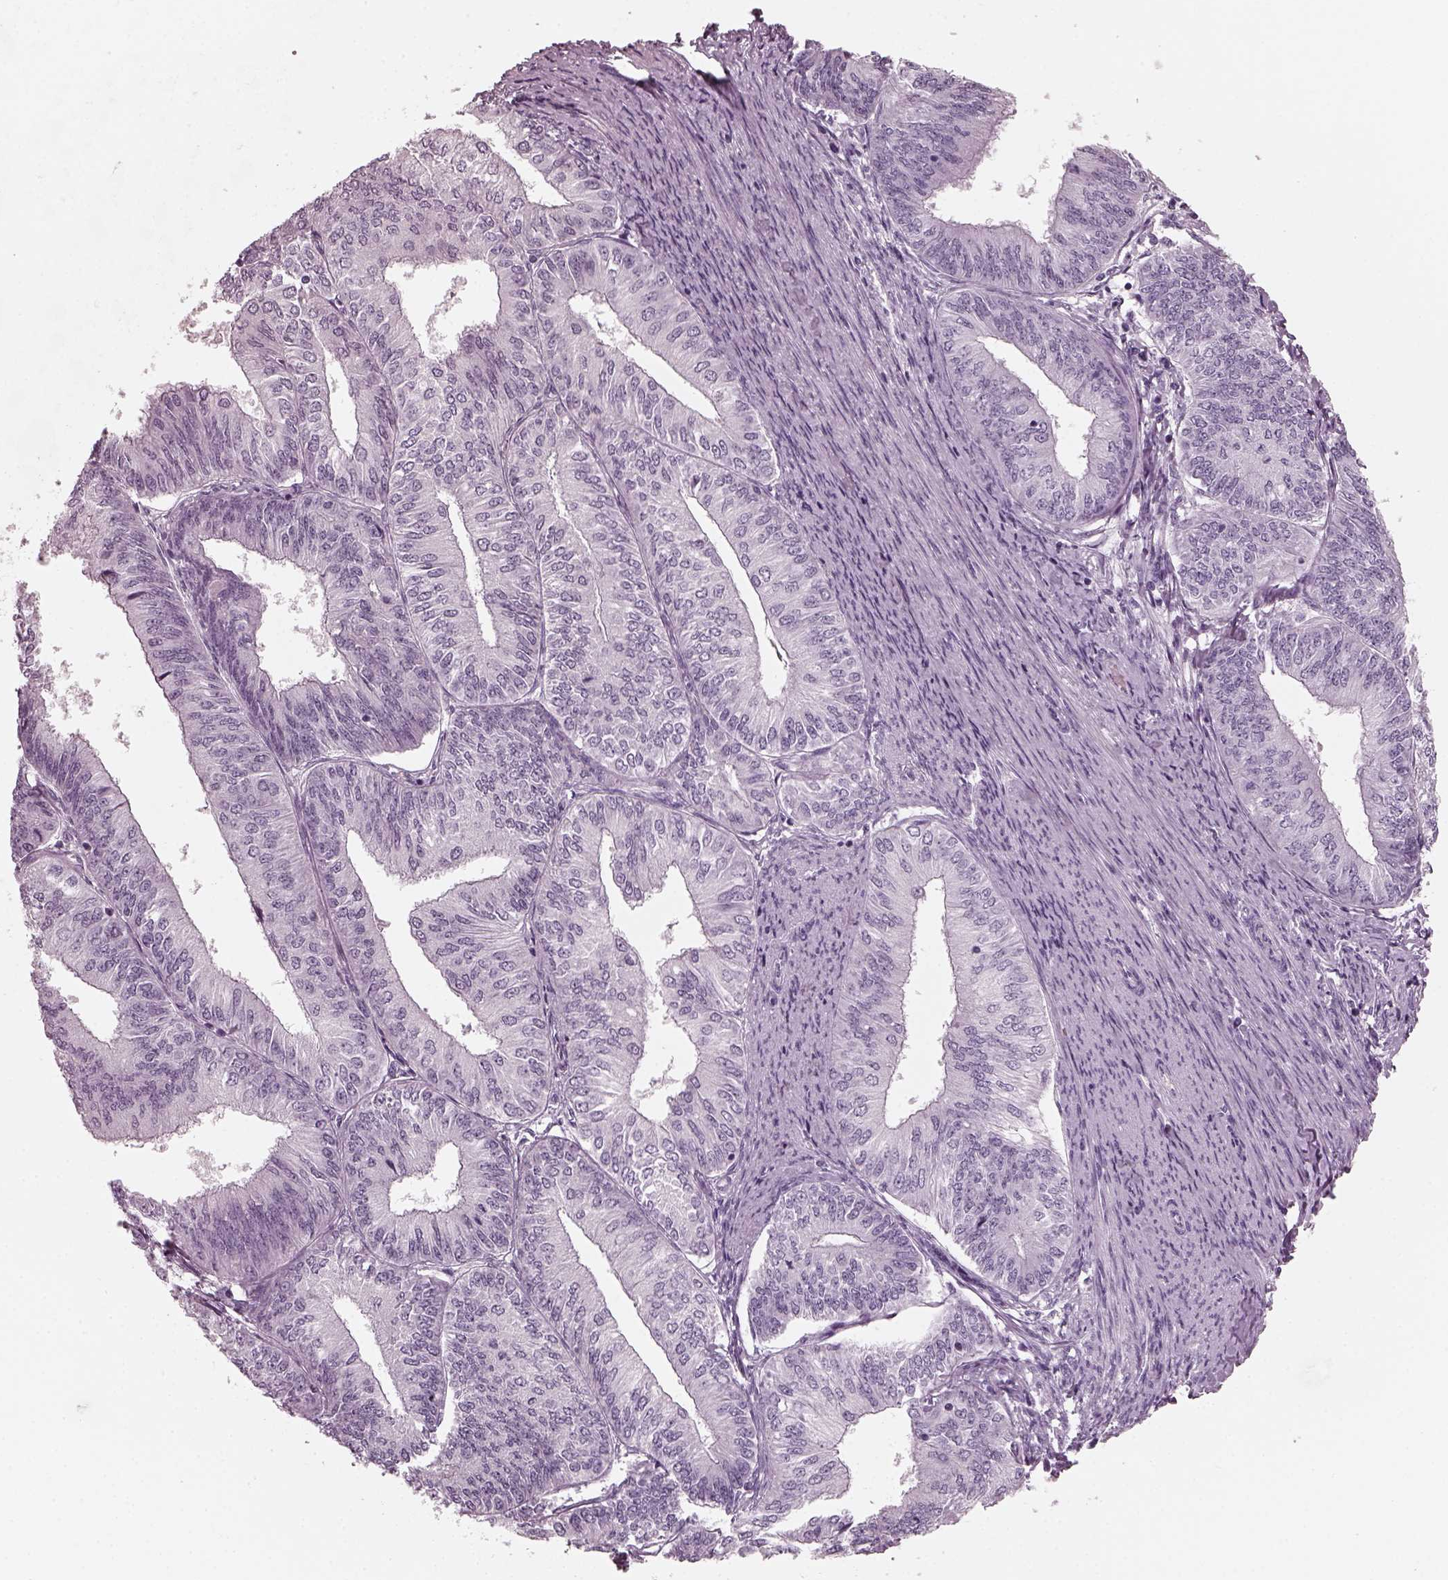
{"staining": {"intensity": "negative", "quantity": "none", "location": "none"}, "tissue": "endometrial cancer", "cell_type": "Tumor cells", "image_type": "cancer", "snomed": [{"axis": "morphology", "description": "Adenocarcinoma, NOS"}, {"axis": "topography", "description": "Endometrium"}], "caption": "Tumor cells show no significant expression in endometrial cancer.", "gene": "RCVRN", "patient": {"sex": "female", "age": 58}}